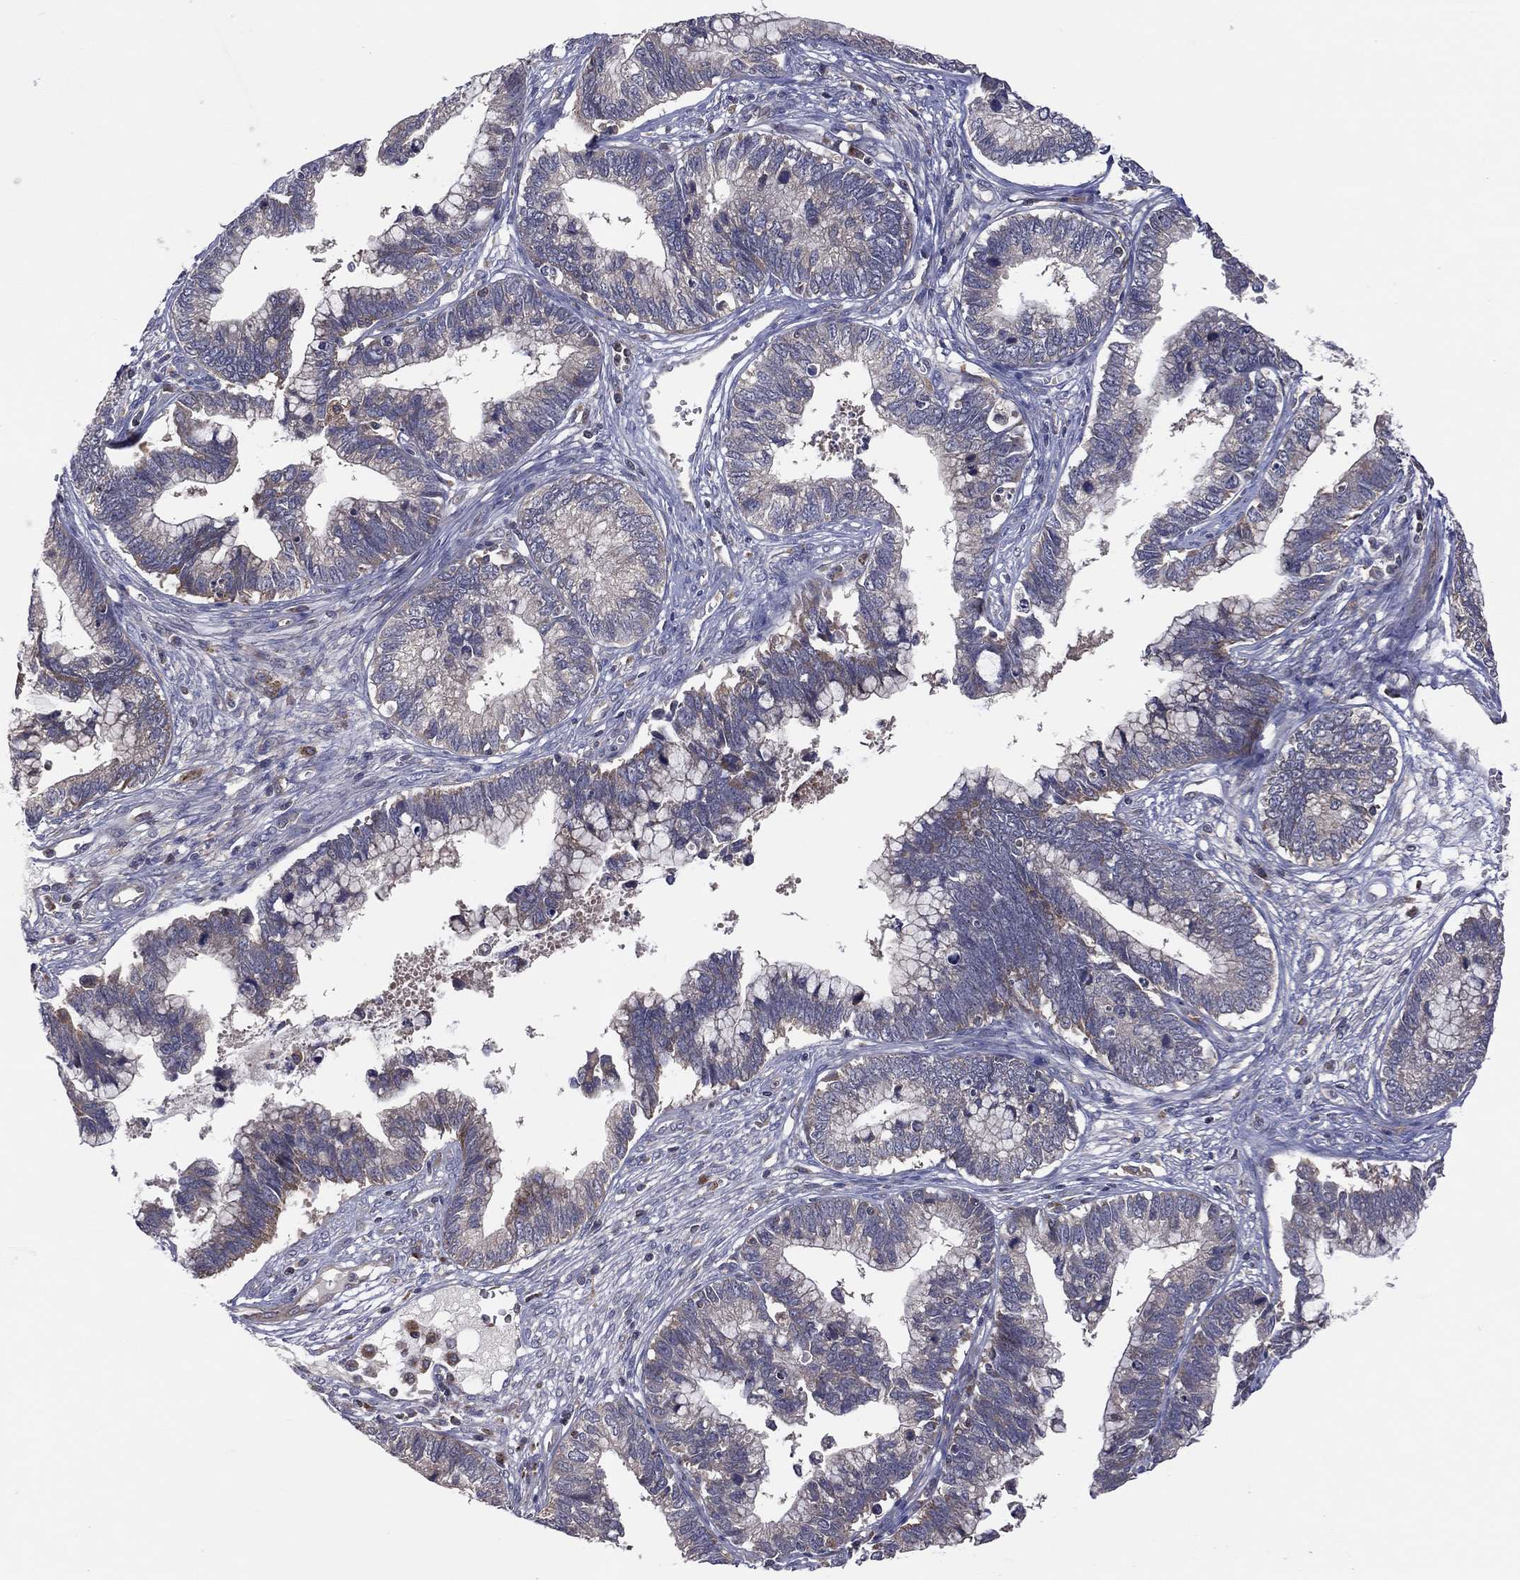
{"staining": {"intensity": "weak", "quantity": "<25%", "location": "cytoplasmic/membranous"}, "tissue": "cervical cancer", "cell_type": "Tumor cells", "image_type": "cancer", "snomed": [{"axis": "morphology", "description": "Adenocarcinoma, NOS"}, {"axis": "topography", "description": "Cervix"}], "caption": "The immunohistochemistry (IHC) photomicrograph has no significant expression in tumor cells of cervical cancer (adenocarcinoma) tissue.", "gene": "STARD3", "patient": {"sex": "female", "age": 44}}